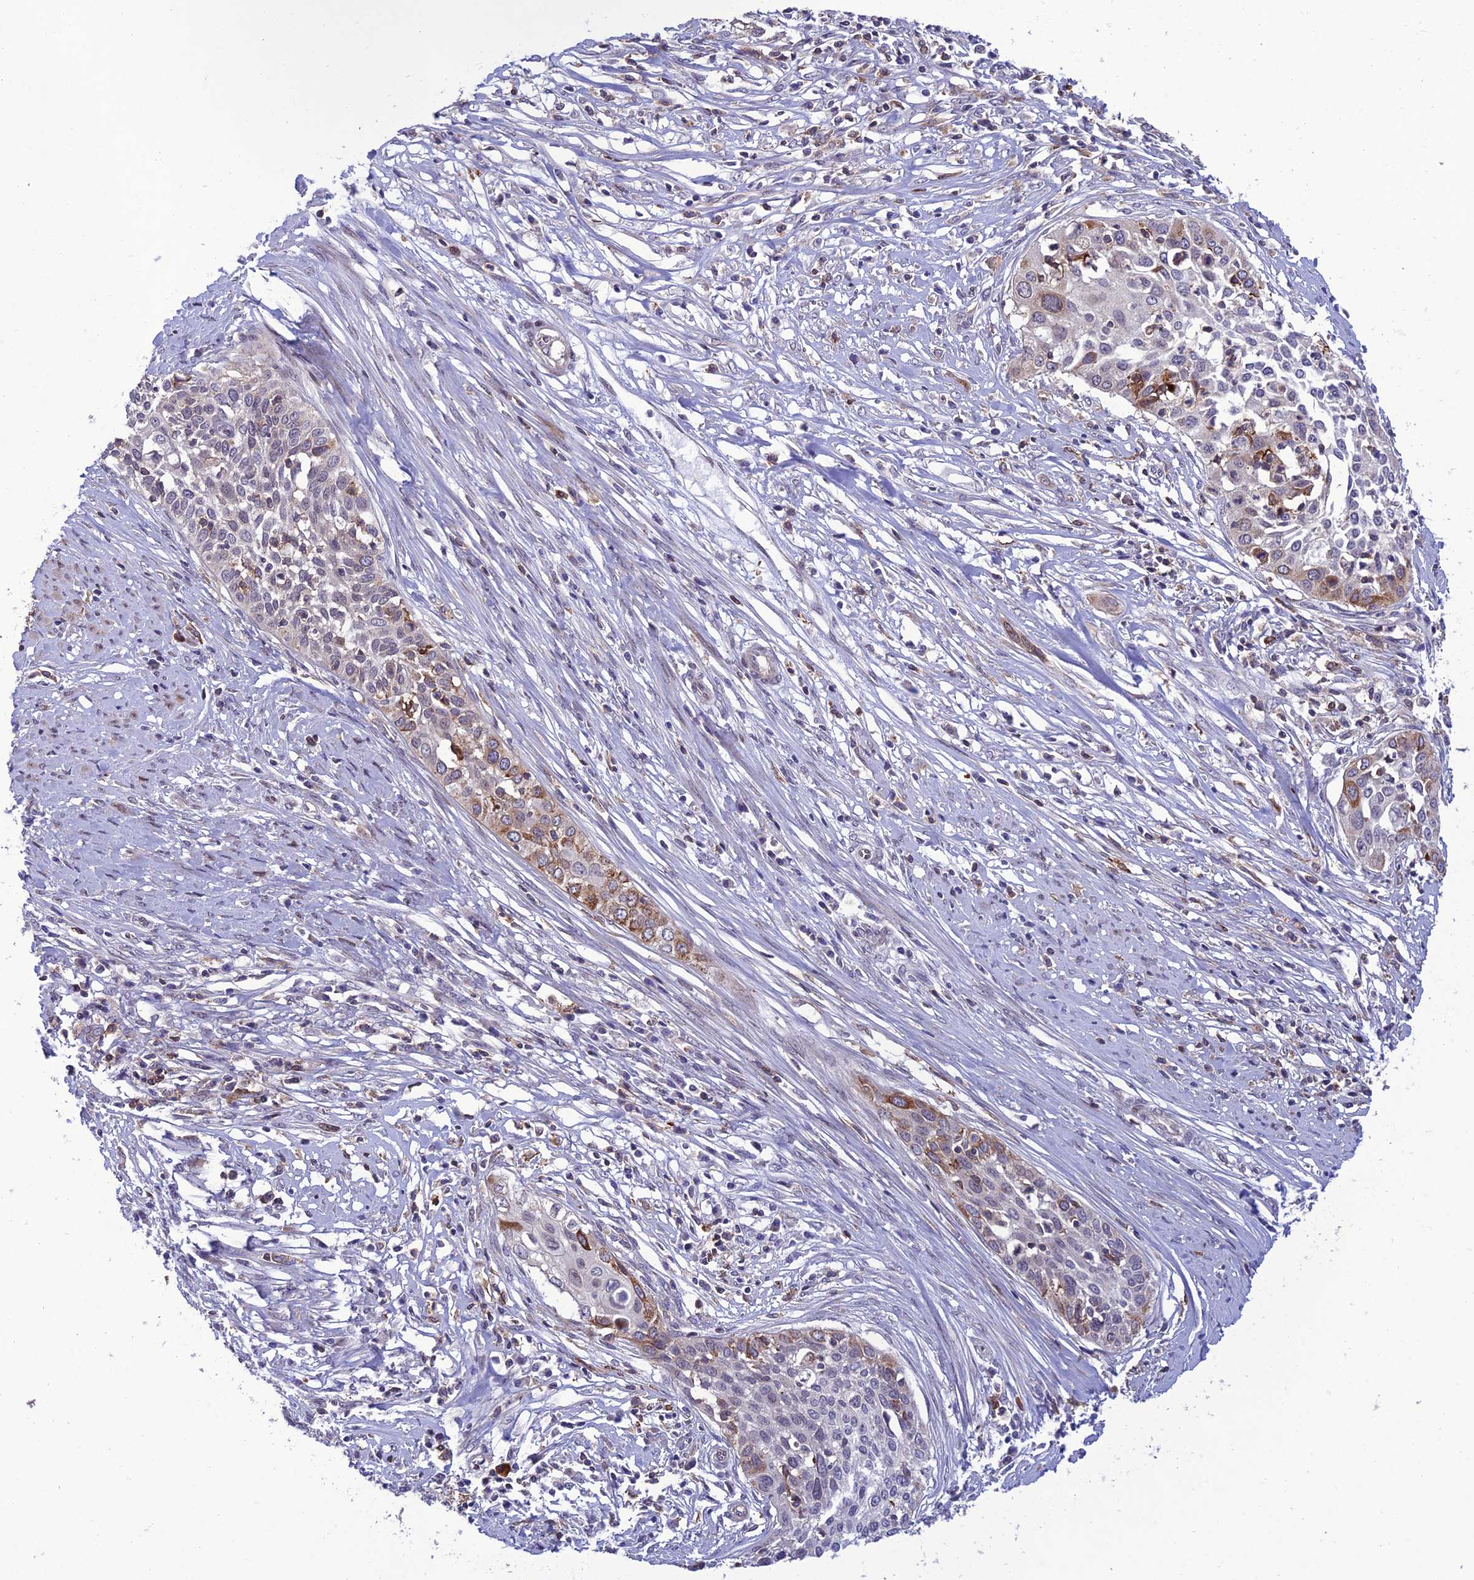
{"staining": {"intensity": "moderate", "quantity": "<25%", "location": "cytoplasmic/membranous"}, "tissue": "cervical cancer", "cell_type": "Tumor cells", "image_type": "cancer", "snomed": [{"axis": "morphology", "description": "Squamous cell carcinoma, NOS"}, {"axis": "topography", "description": "Cervix"}], "caption": "Human cervical squamous cell carcinoma stained with a brown dye exhibits moderate cytoplasmic/membranous positive staining in about <25% of tumor cells.", "gene": "FAM76A", "patient": {"sex": "female", "age": 34}}